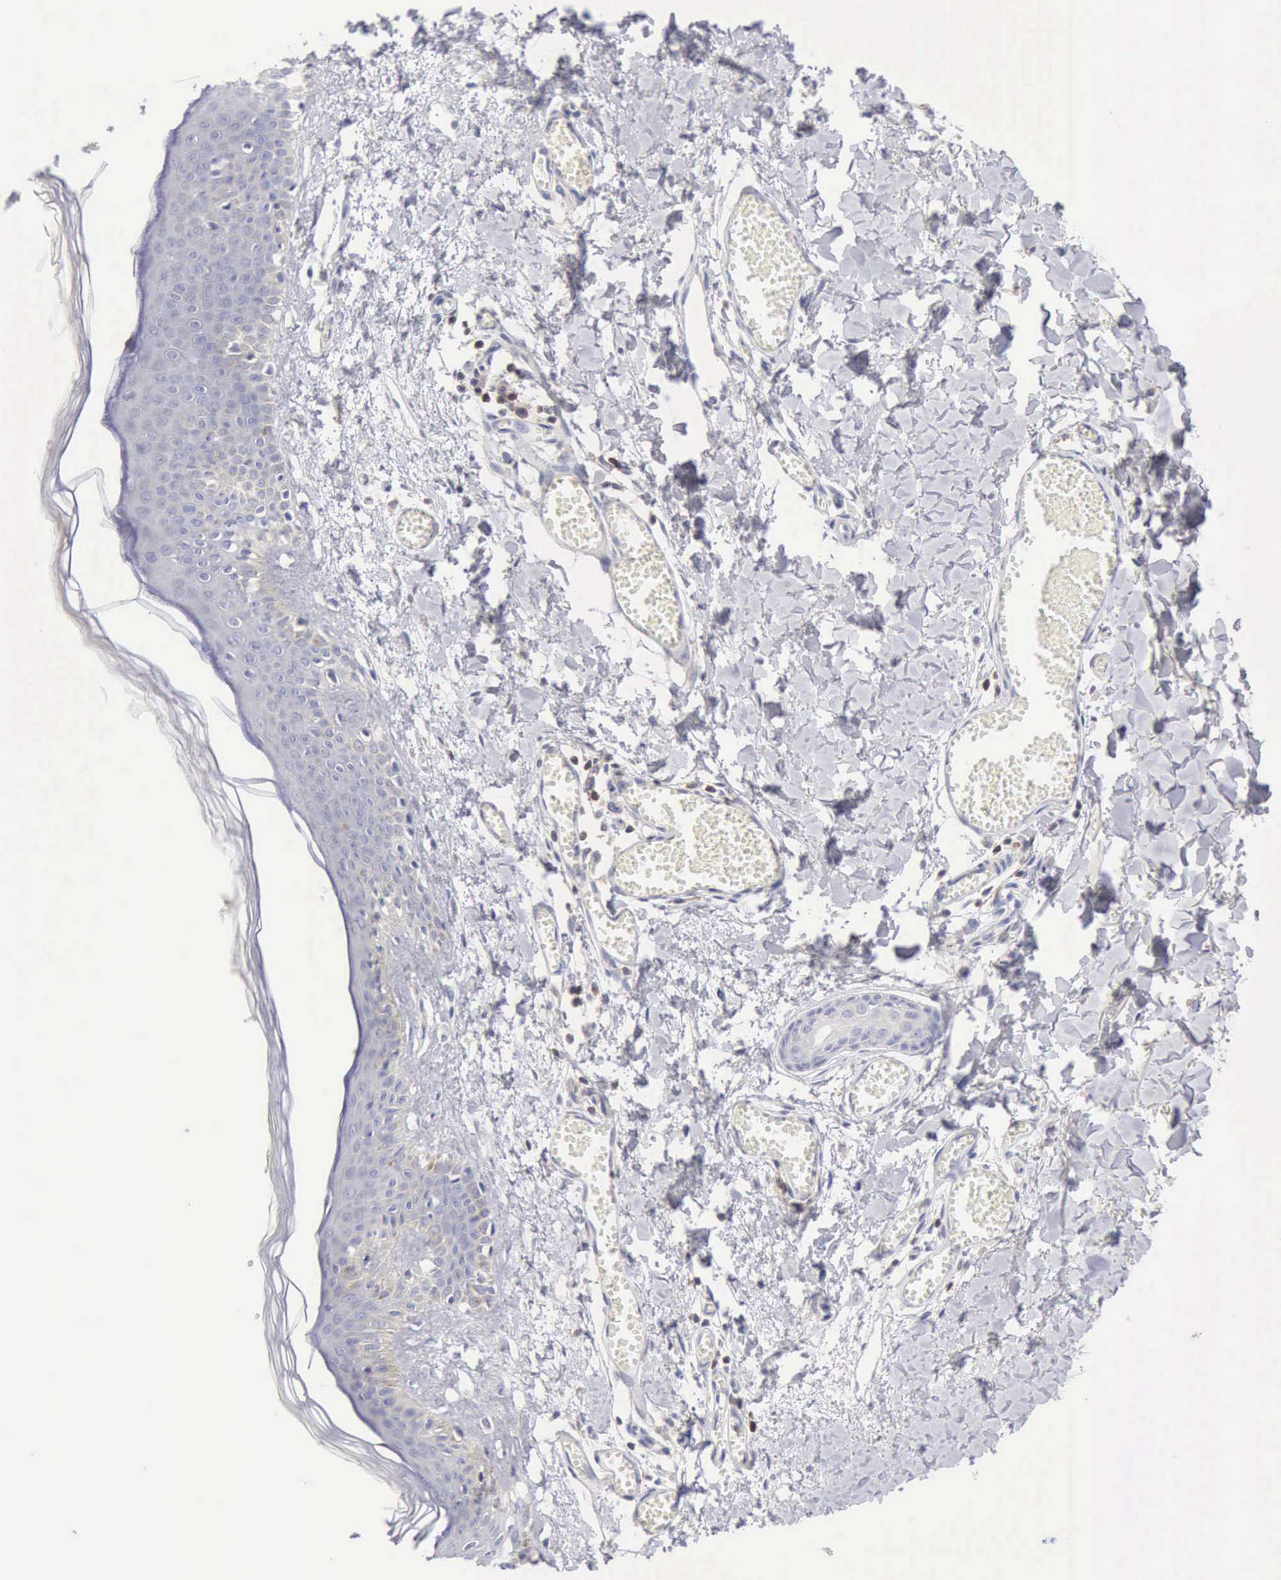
{"staining": {"intensity": "negative", "quantity": "none", "location": "none"}, "tissue": "skin", "cell_type": "Fibroblasts", "image_type": "normal", "snomed": [{"axis": "morphology", "description": "Normal tissue, NOS"}, {"axis": "morphology", "description": "Sarcoma, NOS"}, {"axis": "topography", "description": "Skin"}, {"axis": "topography", "description": "Soft tissue"}], "caption": "Fibroblasts show no significant positivity in unremarkable skin. Brightfield microscopy of immunohistochemistry (IHC) stained with DAB (3,3'-diaminobenzidine) (brown) and hematoxylin (blue), captured at high magnification.", "gene": "SASH3", "patient": {"sex": "female", "age": 51}}